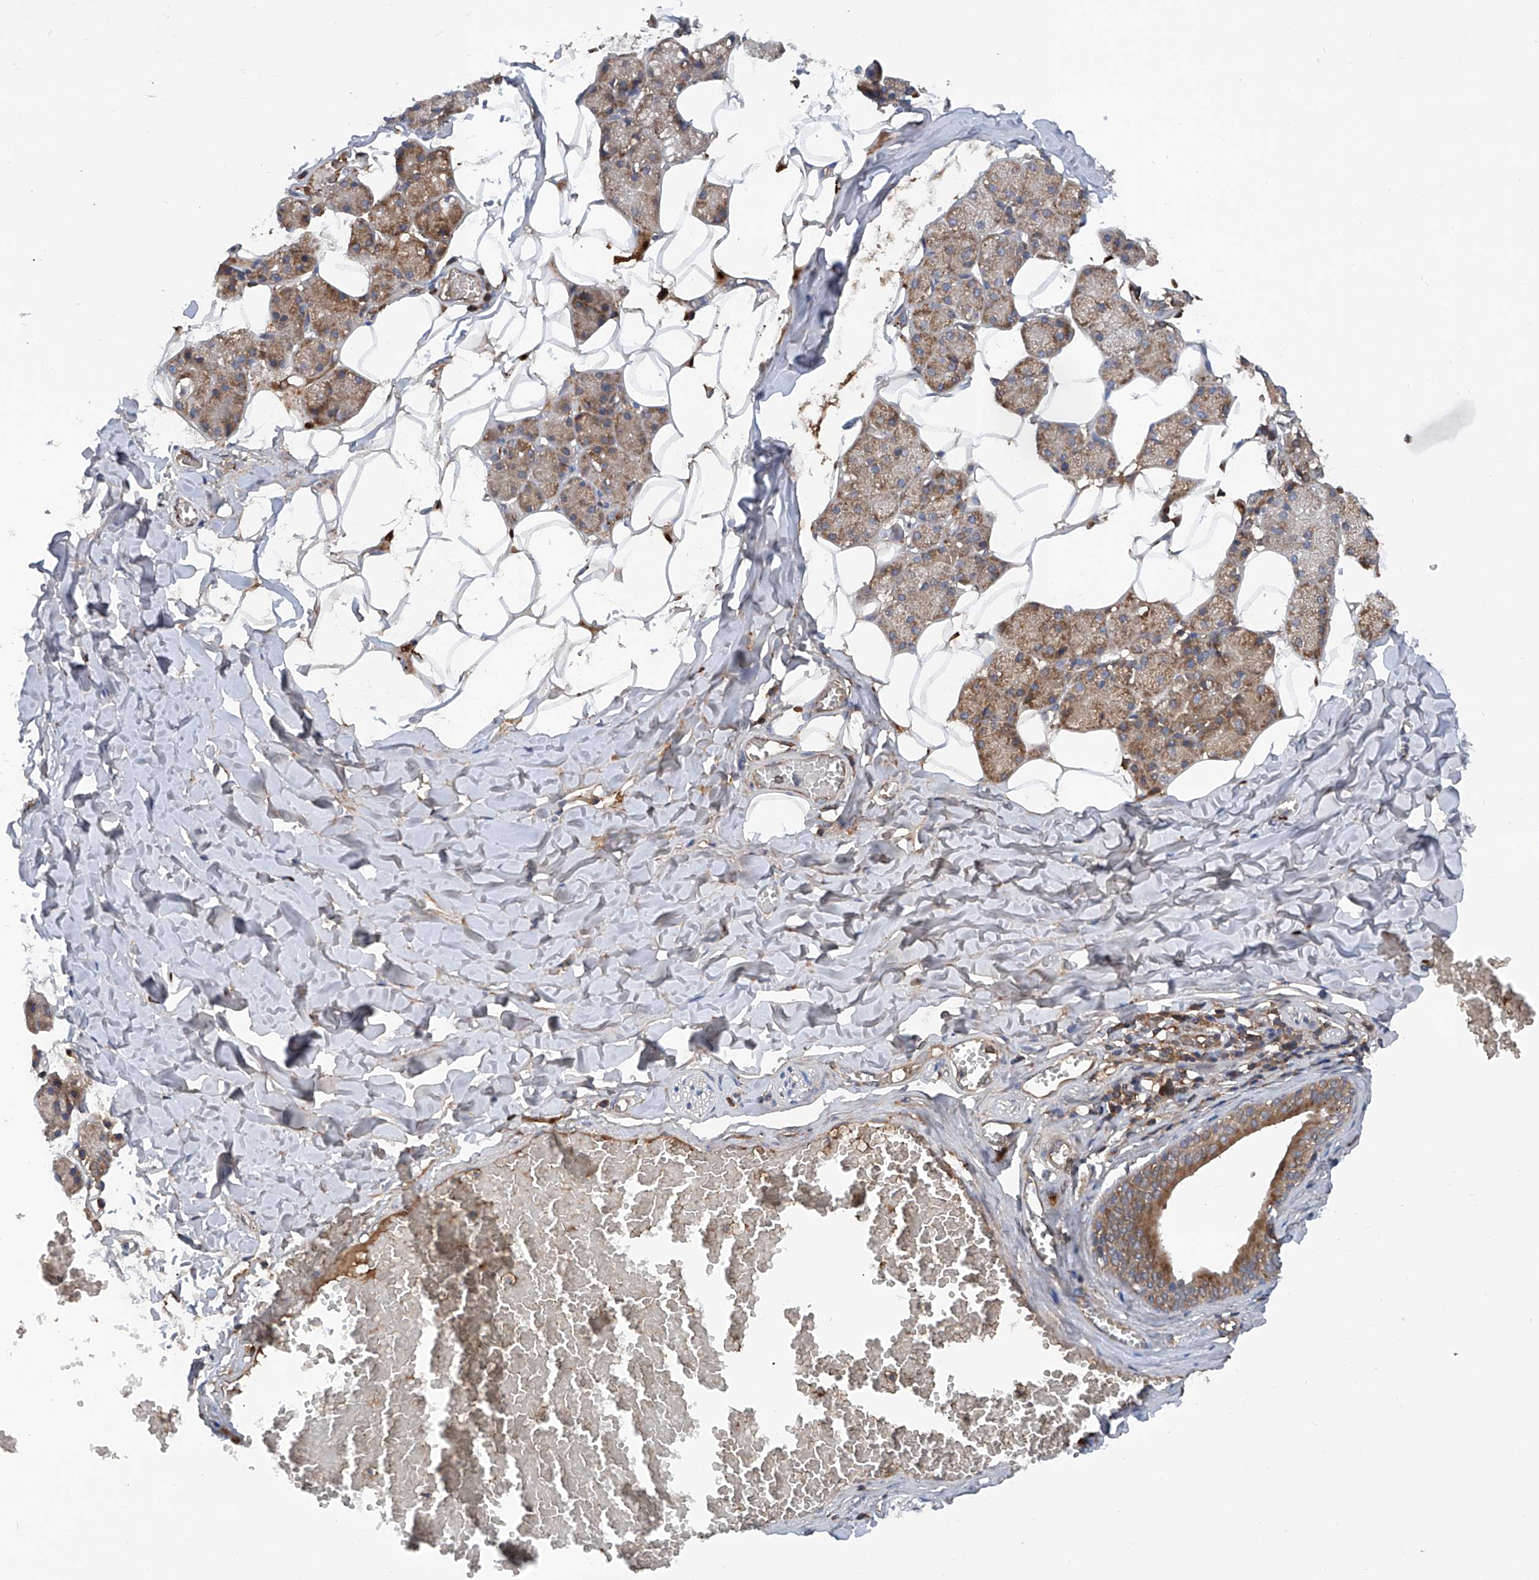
{"staining": {"intensity": "moderate", "quantity": ">75%", "location": "cytoplasmic/membranous"}, "tissue": "salivary gland", "cell_type": "Glandular cells", "image_type": "normal", "snomed": [{"axis": "morphology", "description": "Normal tissue, NOS"}, {"axis": "topography", "description": "Salivary gland"}], "caption": "Immunohistochemical staining of unremarkable salivary gland displays moderate cytoplasmic/membranous protein staining in about >75% of glandular cells.", "gene": "ASCC3", "patient": {"sex": "female", "age": 33}}